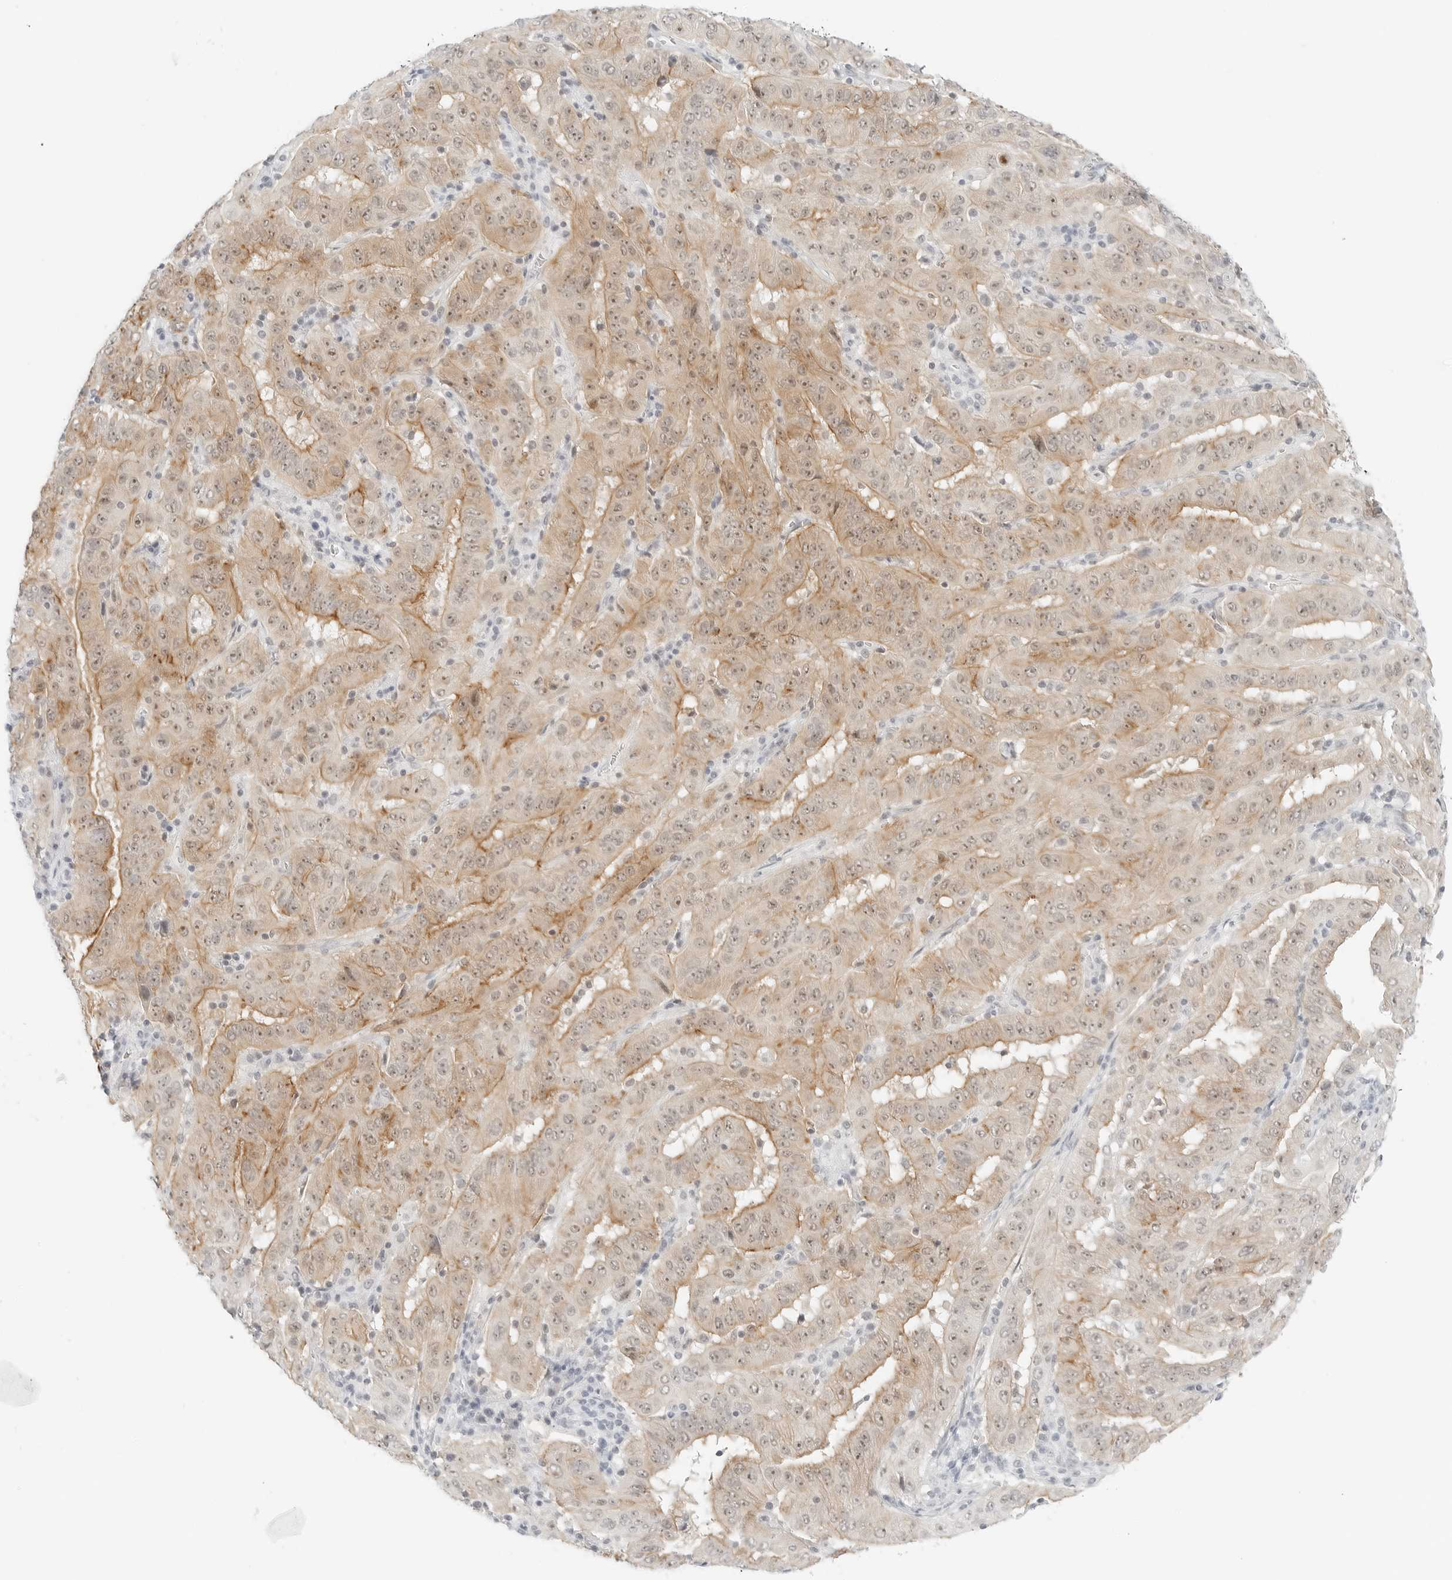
{"staining": {"intensity": "weak", "quantity": "<25%", "location": "cytoplasmic/membranous"}, "tissue": "pancreatic cancer", "cell_type": "Tumor cells", "image_type": "cancer", "snomed": [{"axis": "morphology", "description": "Adenocarcinoma, NOS"}, {"axis": "topography", "description": "Pancreas"}], "caption": "The immunohistochemistry image has no significant expression in tumor cells of pancreatic adenocarcinoma tissue.", "gene": "CCSAP", "patient": {"sex": "male", "age": 63}}